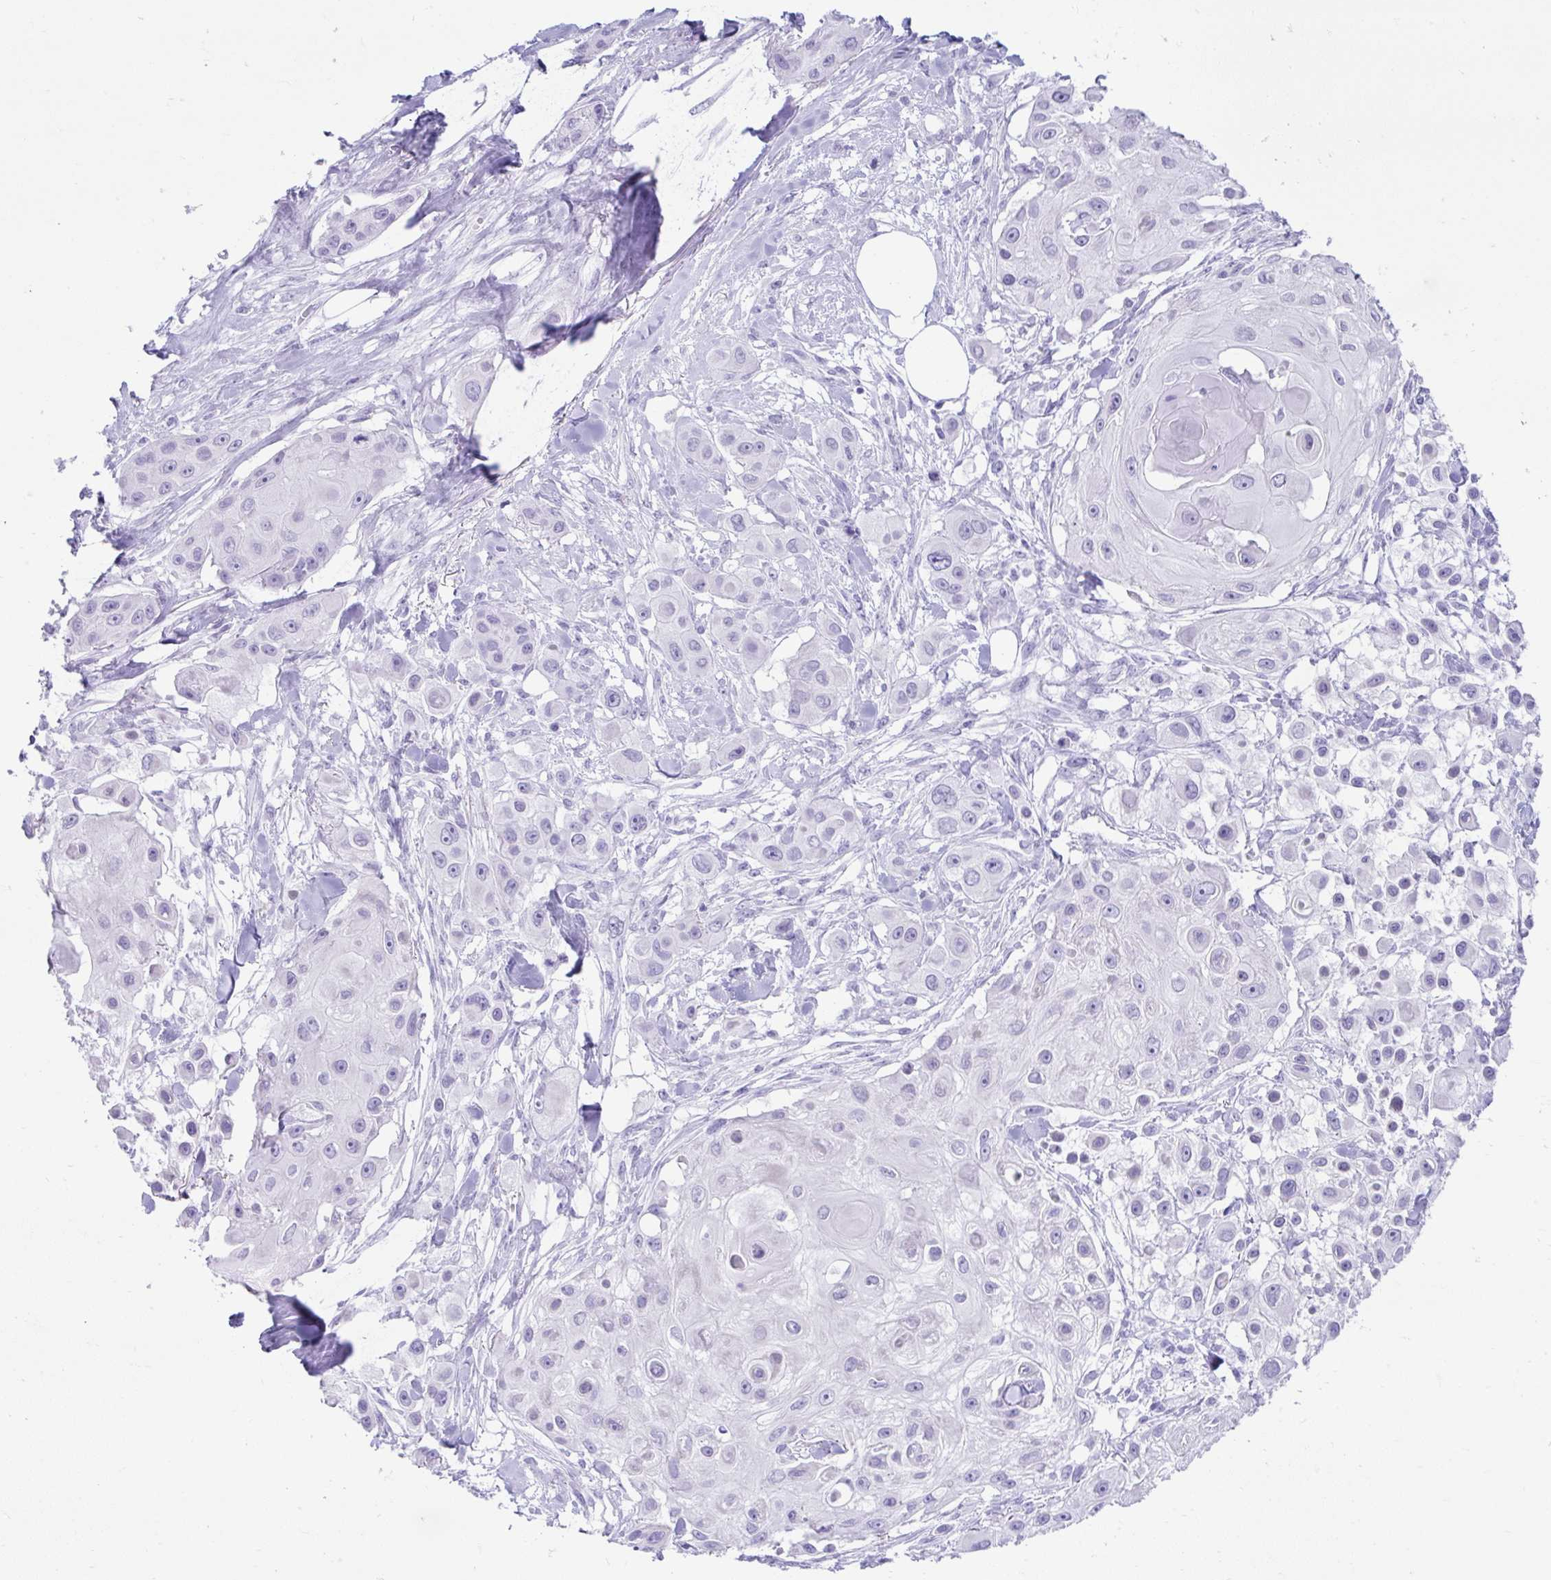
{"staining": {"intensity": "negative", "quantity": "none", "location": "none"}, "tissue": "skin cancer", "cell_type": "Tumor cells", "image_type": "cancer", "snomed": [{"axis": "morphology", "description": "Squamous cell carcinoma, NOS"}, {"axis": "topography", "description": "Skin"}], "caption": "Skin cancer (squamous cell carcinoma) was stained to show a protein in brown. There is no significant positivity in tumor cells.", "gene": "PSCA", "patient": {"sex": "male", "age": 63}}